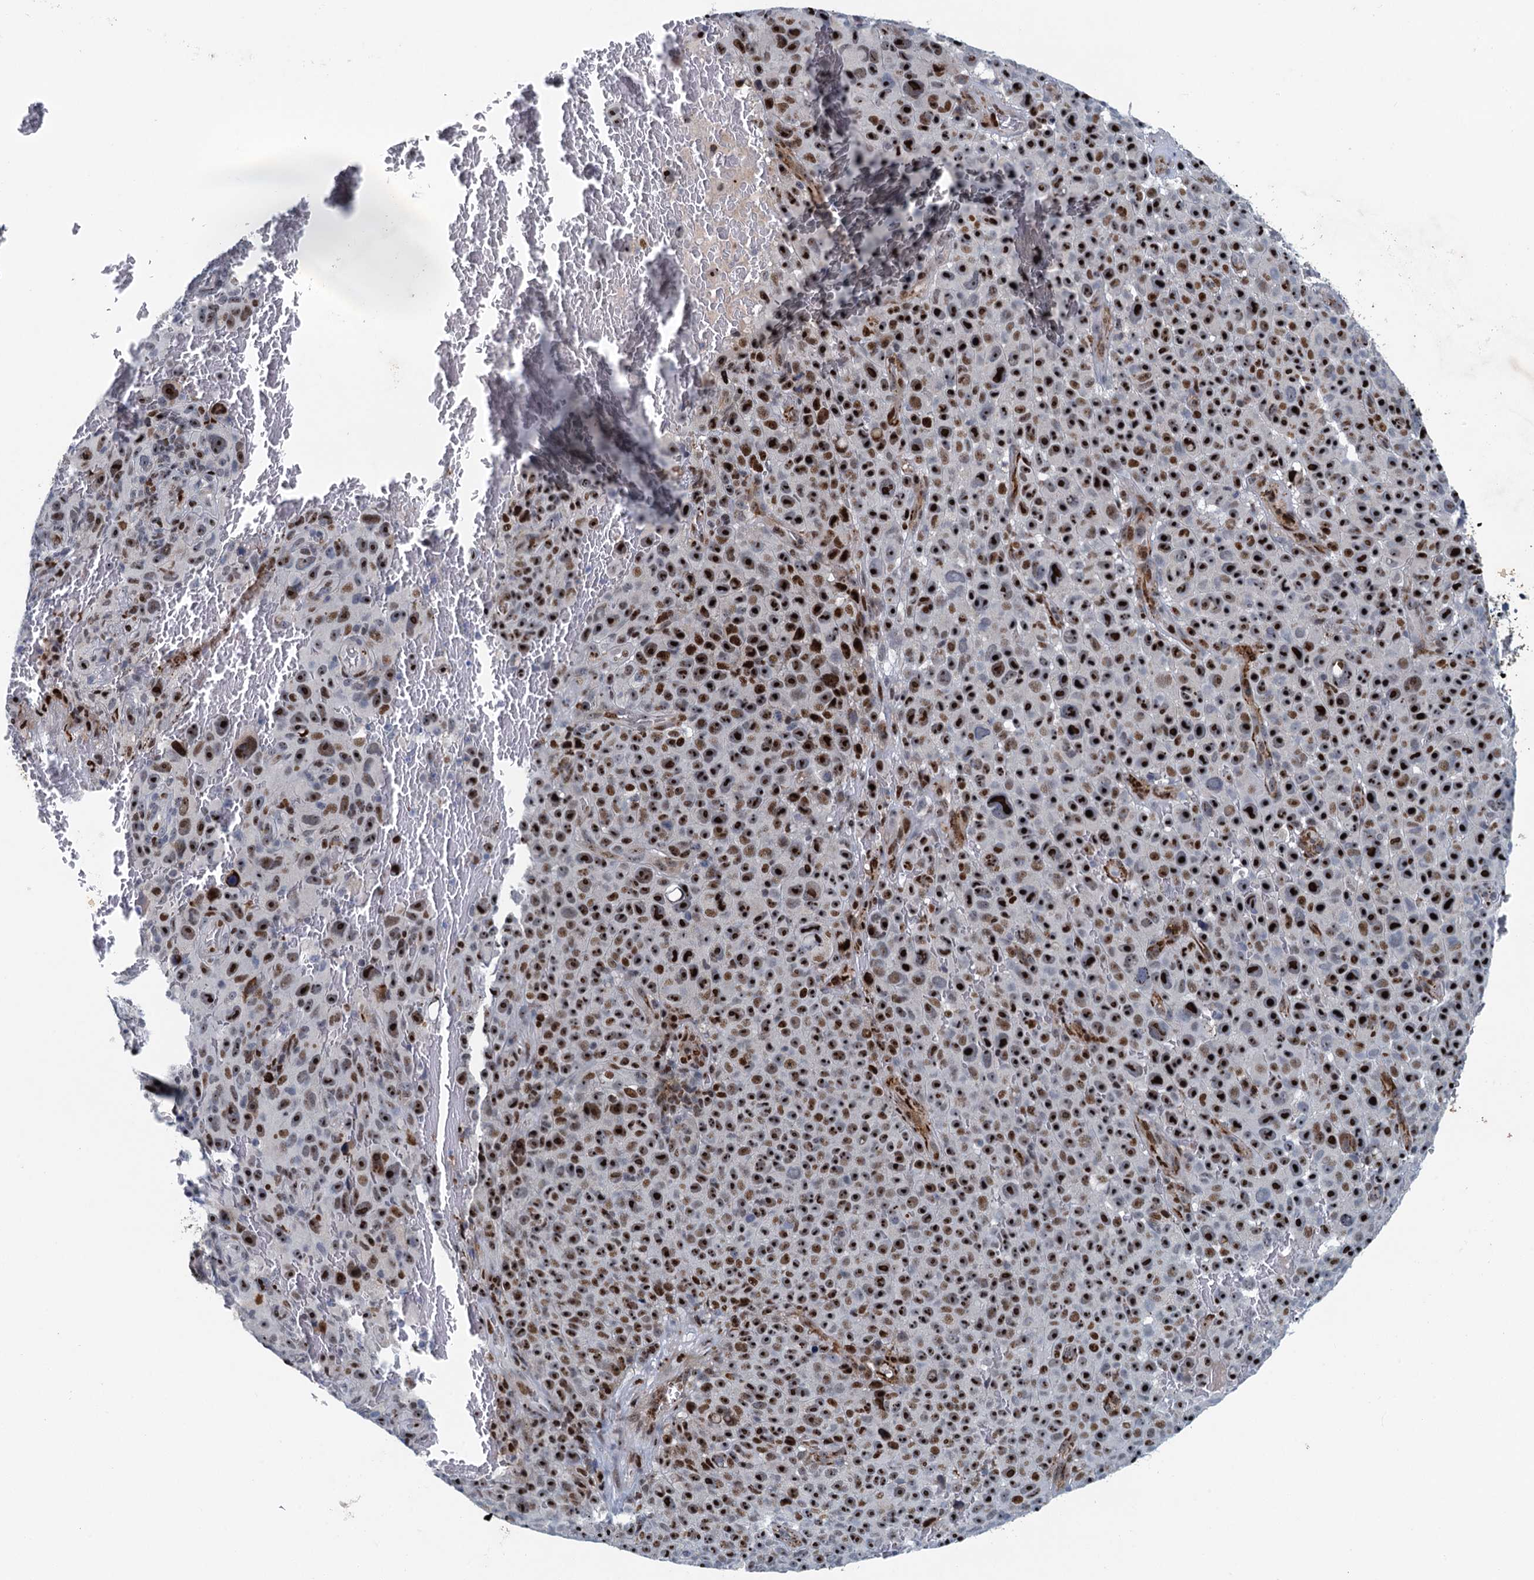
{"staining": {"intensity": "strong", "quantity": ">75%", "location": "nuclear"}, "tissue": "melanoma", "cell_type": "Tumor cells", "image_type": "cancer", "snomed": [{"axis": "morphology", "description": "Malignant melanoma, NOS"}, {"axis": "topography", "description": "Skin"}], "caption": "Melanoma tissue shows strong nuclear positivity in approximately >75% of tumor cells", "gene": "ANKRD13D", "patient": {"sex": "female", "age": 82}}